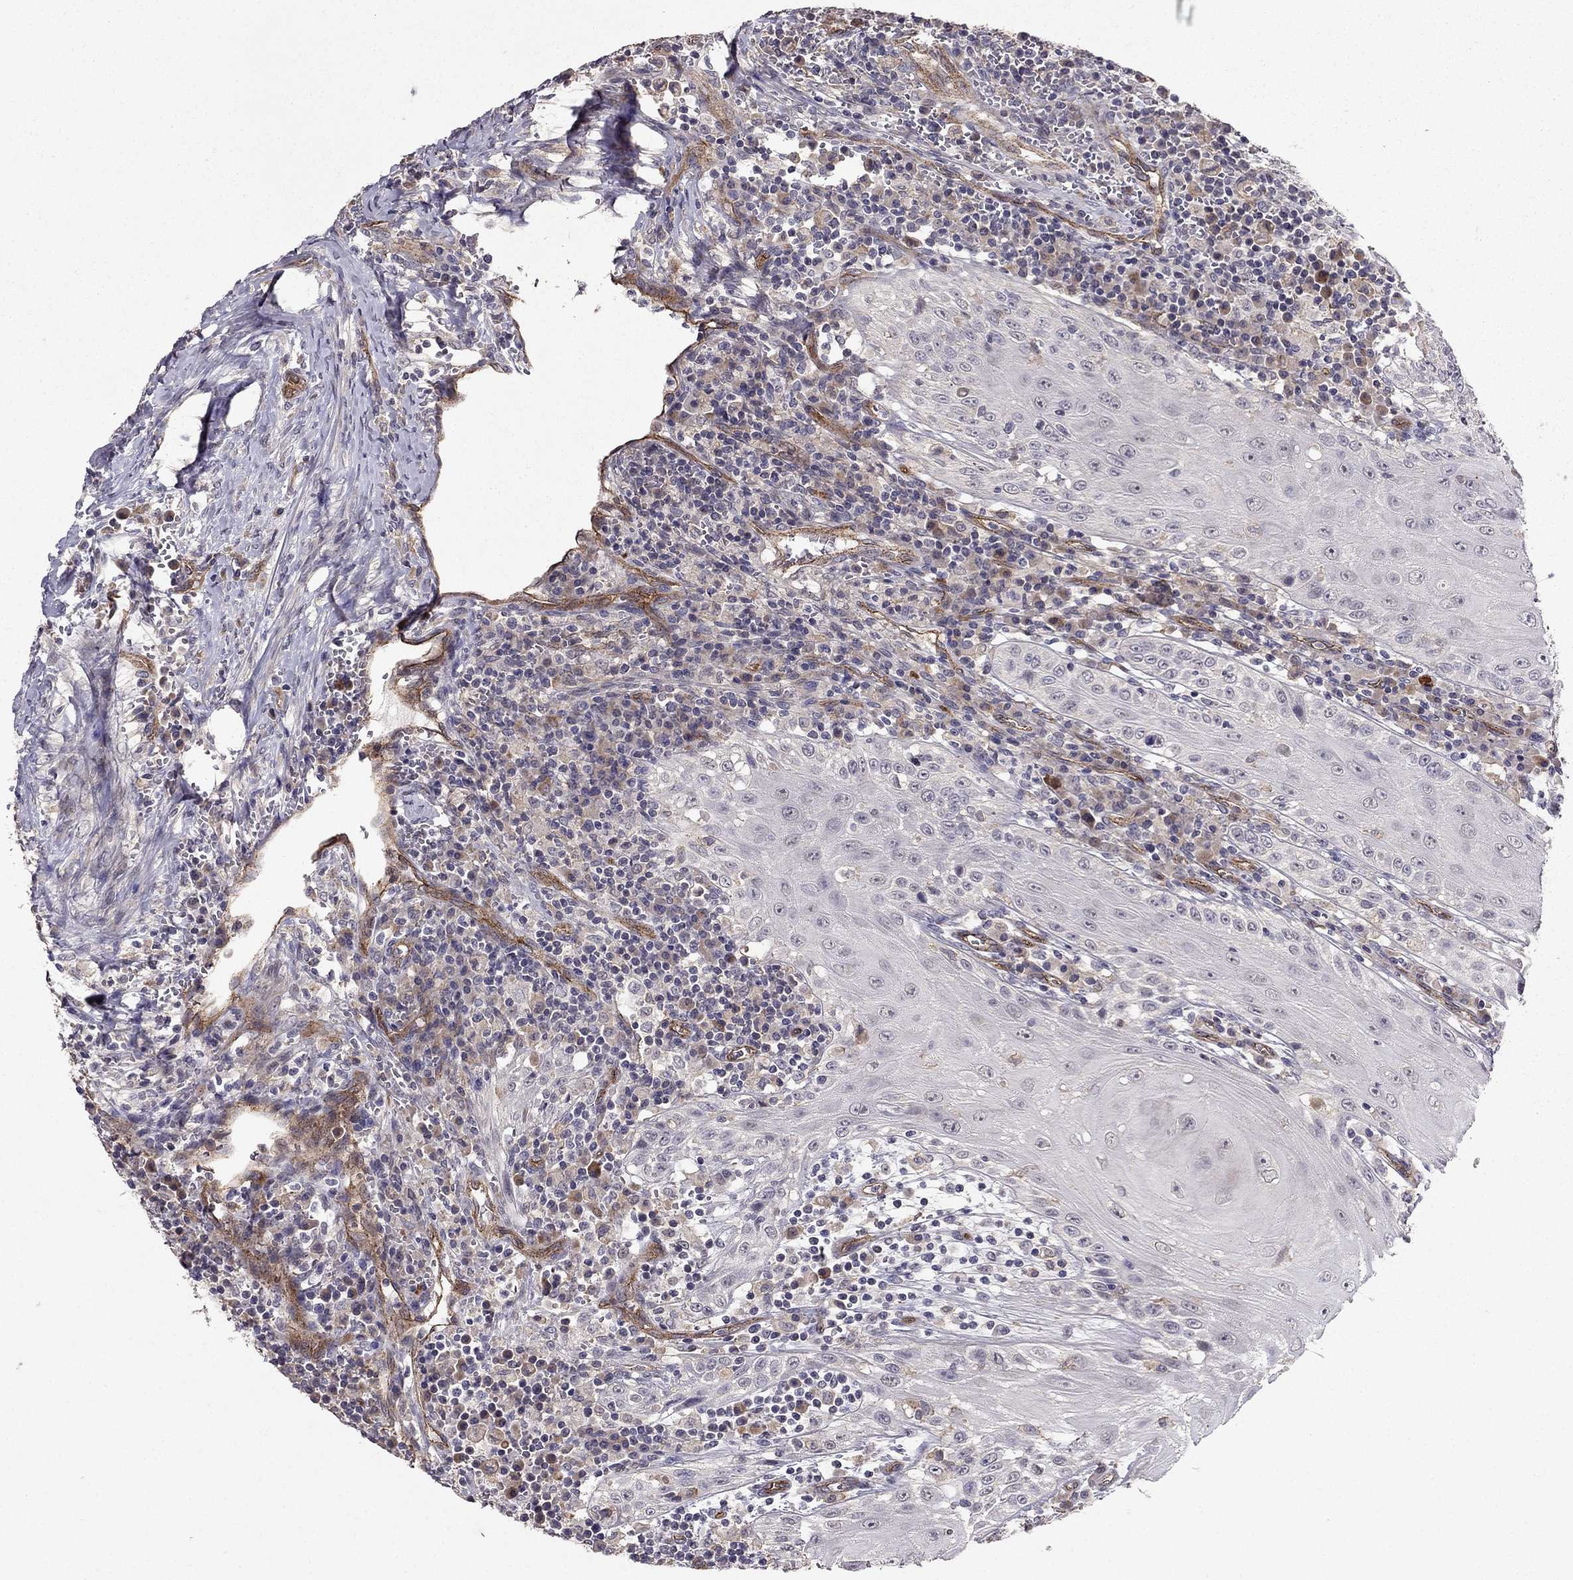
{"staining": {"intensity": "negative", "quantity": "none", "location": "none"}, "tissue": "head and neck cancer", "cell_type": "Tumor cells", "image_type": "cancer", "snomed": [{"axis": "morphology", "description": "Squamous cell carcinoma, NOS"}, {"axis": "topography", "description": "Oral tissue"}, {"axis": "topography", "description": "Head-Neck"}], "caption": "Immunohistochemistry (IHC) of human head and neck cancer (squamous cell carcinoma) shows no positivity in tumor cells.", "gene": "RASIP1", "patient": {"sex": "male", "age": 58}}